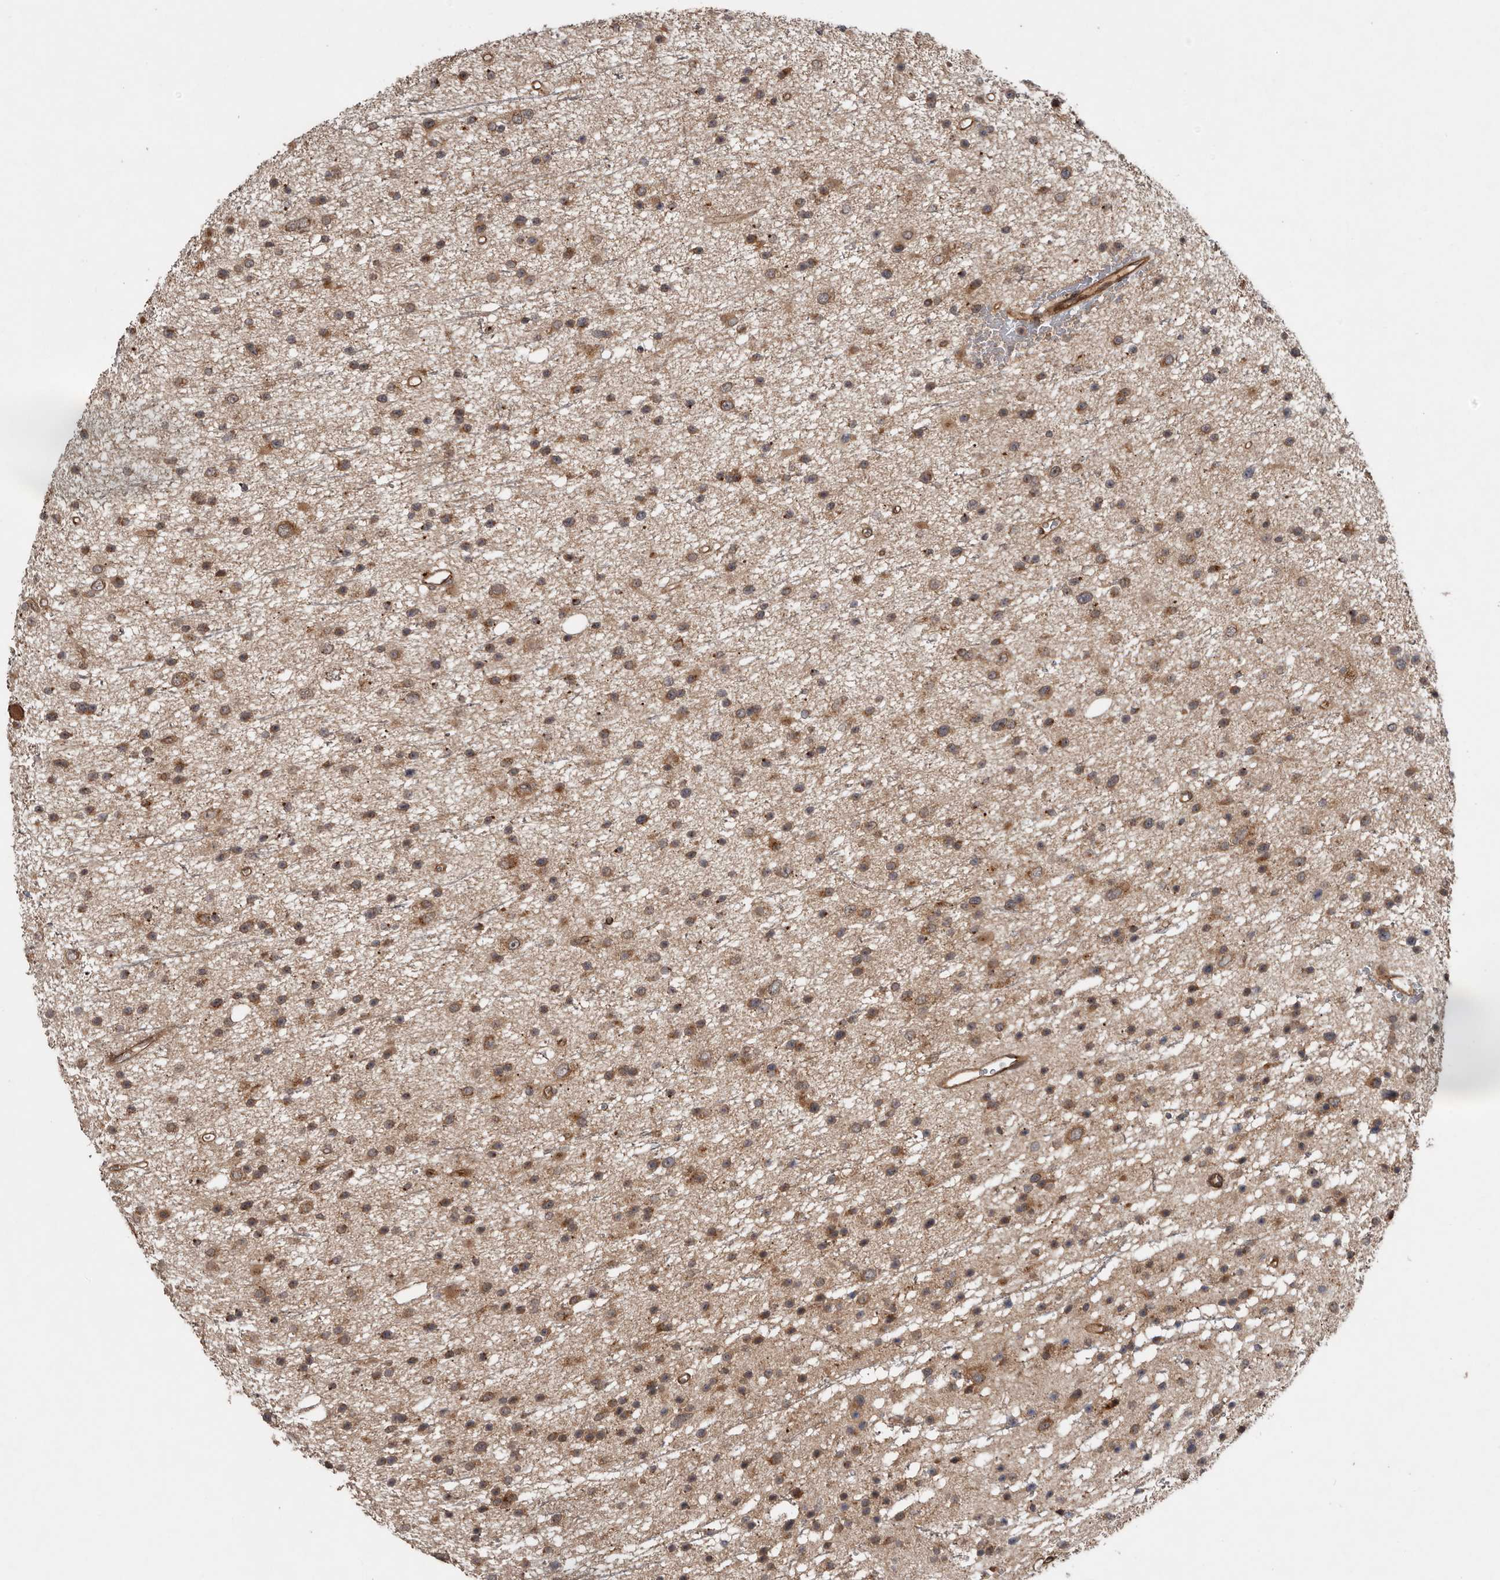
{"staining": {"intensity": "moderate", "quantity": ">75%", "location": "cytoplasmic/membranous"}, "tissue": "glioma", "cell_type": "Tumor cells", "image_type": "cancer", "snomed": [{"axis": "morphology", "description": "Glioma, malignant, Low grade"}, {"axis": "topography", "description": "Cerebral cortex"}], "caption": "IHC histopathology image of neoplastic tissue: human malignant glioma (low-grade) stained using immunohistochemistry (IHC) reveals medium levels of moderate protein expression localized specifically in the cytoplasmic/membranous of tumor cells, appearing as a cytoplasmic/membranous brown color.", "gene": "CCDC190", "patient": {"sex": "female", "age": 39}}